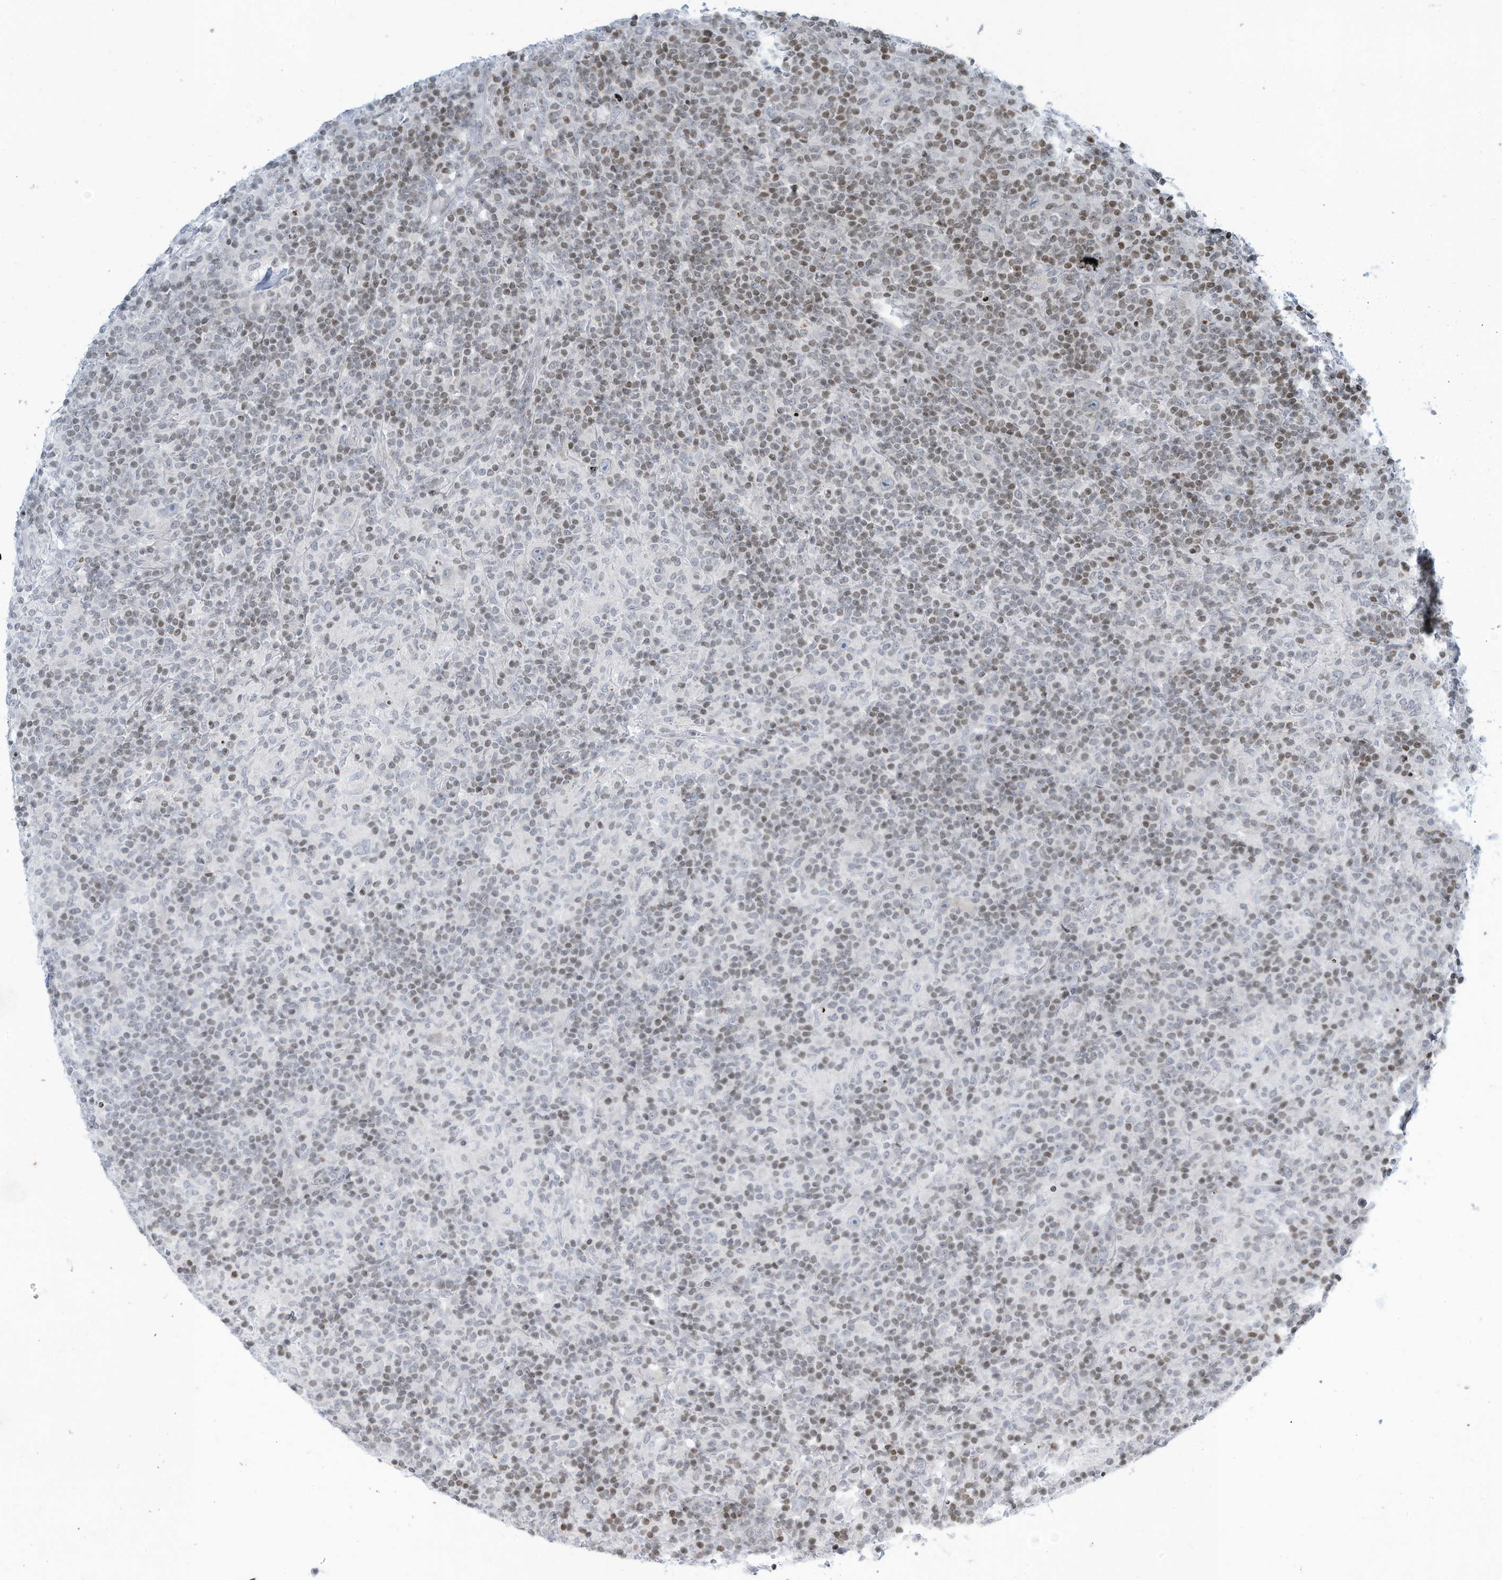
{"staining": {"intensity": "negative", "quantity": "none", "location": "none"}, "tissue": "lymphoma", "cell_type": "Tumor cells", "image_type": "cancer", "snomed": [{"axis": "morphology", "description": "Hodgkin's disease, NOS"}, {"axis": "topography", "description": "Lymph node"}], "caption": "High power microscopy photomicrograph of an immunohistochemistry histopathology image of Hodgkin's disease, revealing no significant staining in tumor cells. (DAB (3,3'-diaminobenzidine) immunohistochemistry (IHC), high magnification).", "gene": "ADI1", "patient": {"sex": "male", "age": 70}}